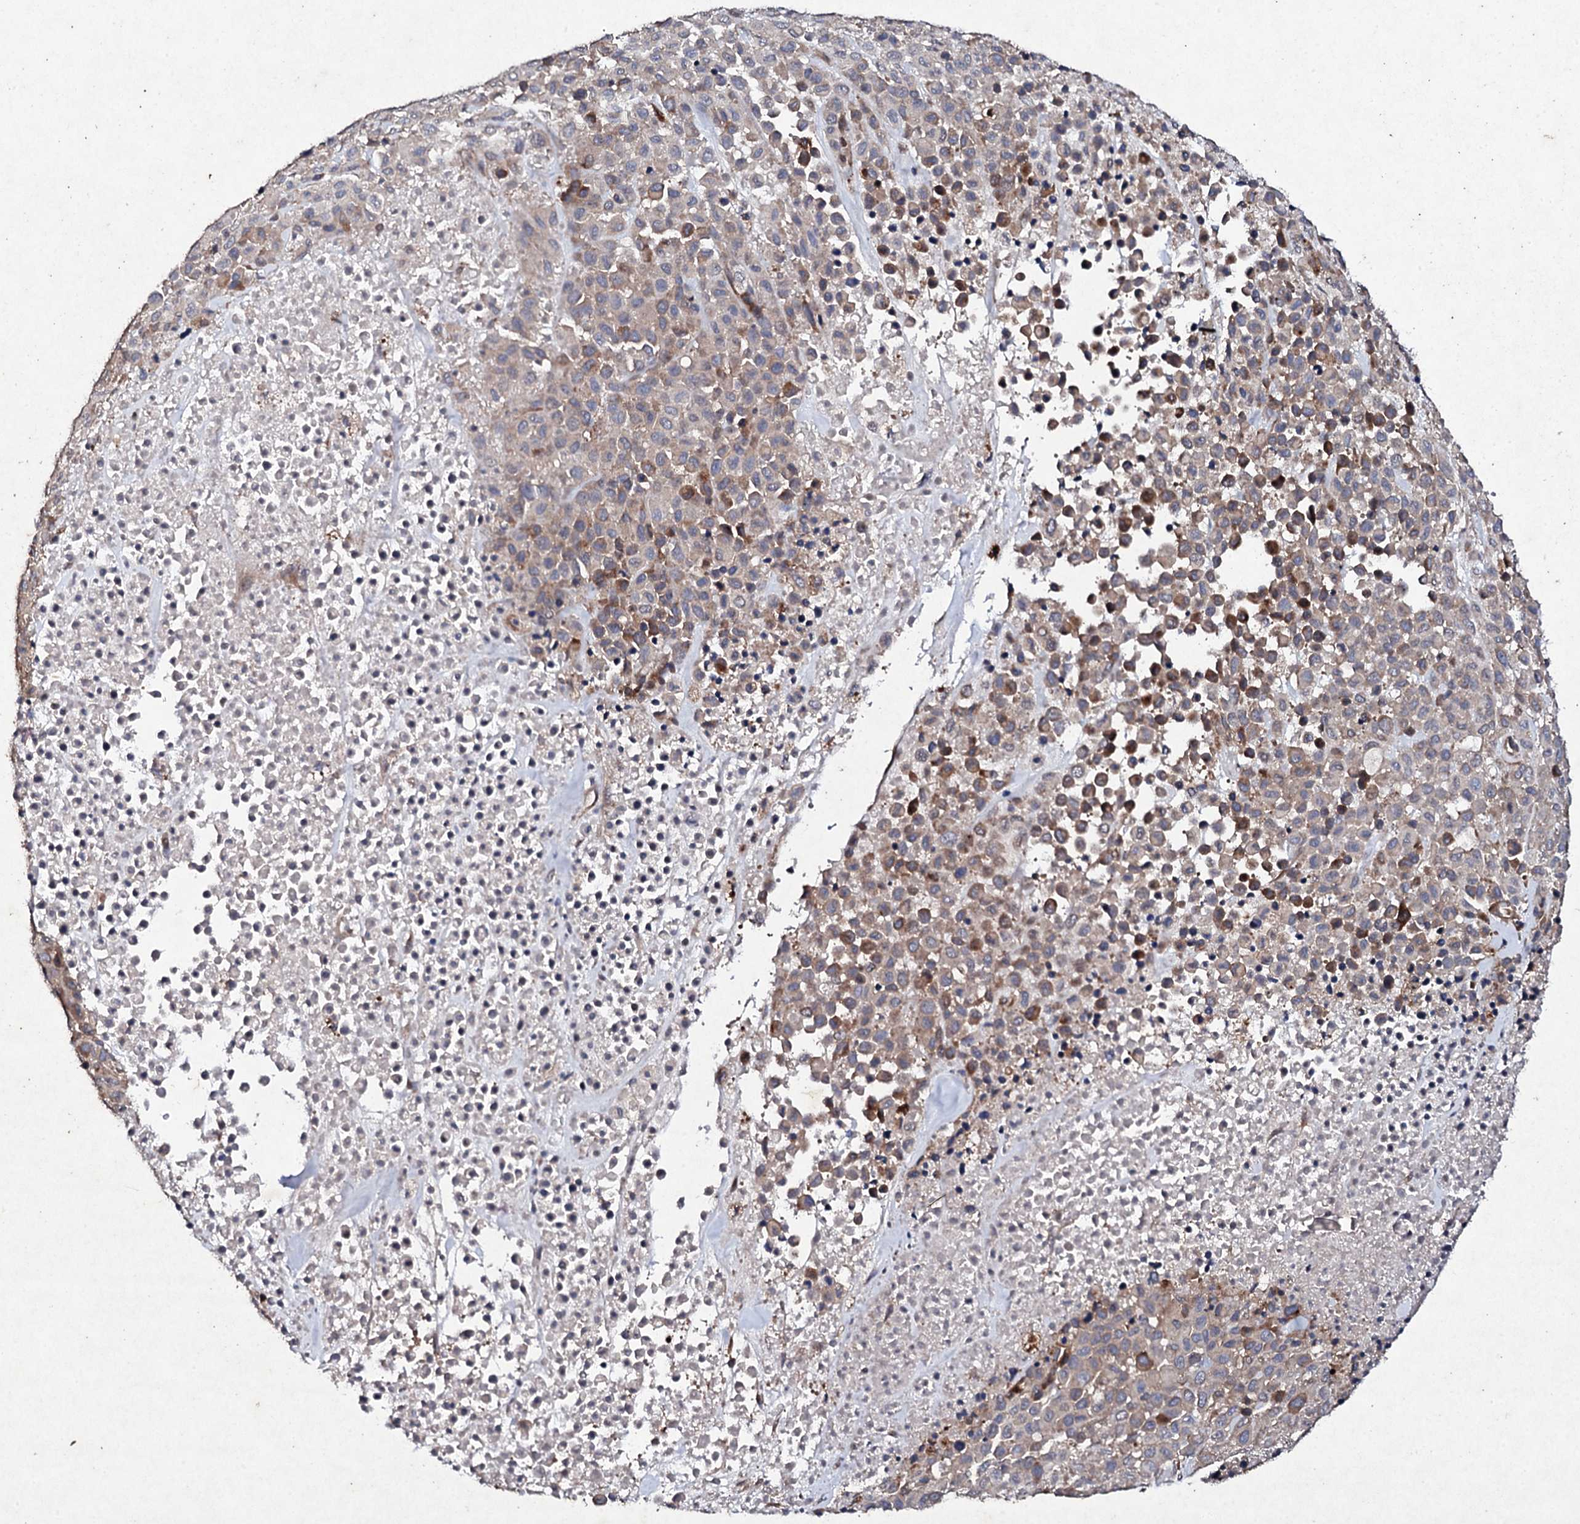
{"staining": {"intensity": "weak", "quantity": "25%-75%", "location": "cytoplasmic/membranous"}, "tissue": "melanoma", "cell_type": "Tumor cells", "image_type": "cancer", "snomed": [{"axis": "morphology", "description": "Malignant melanoma, Metastatic site"}, {"axis": "topography", "description": "Skin"}], "caption": "This micrograph demonstrates IHC staining of human melanoma, with low weak cytoplasmic/membranous staining in about 25%-75% of tumor cells.", "gene": "MOCOS", "patient": {"sex": "female", "age": 81}}